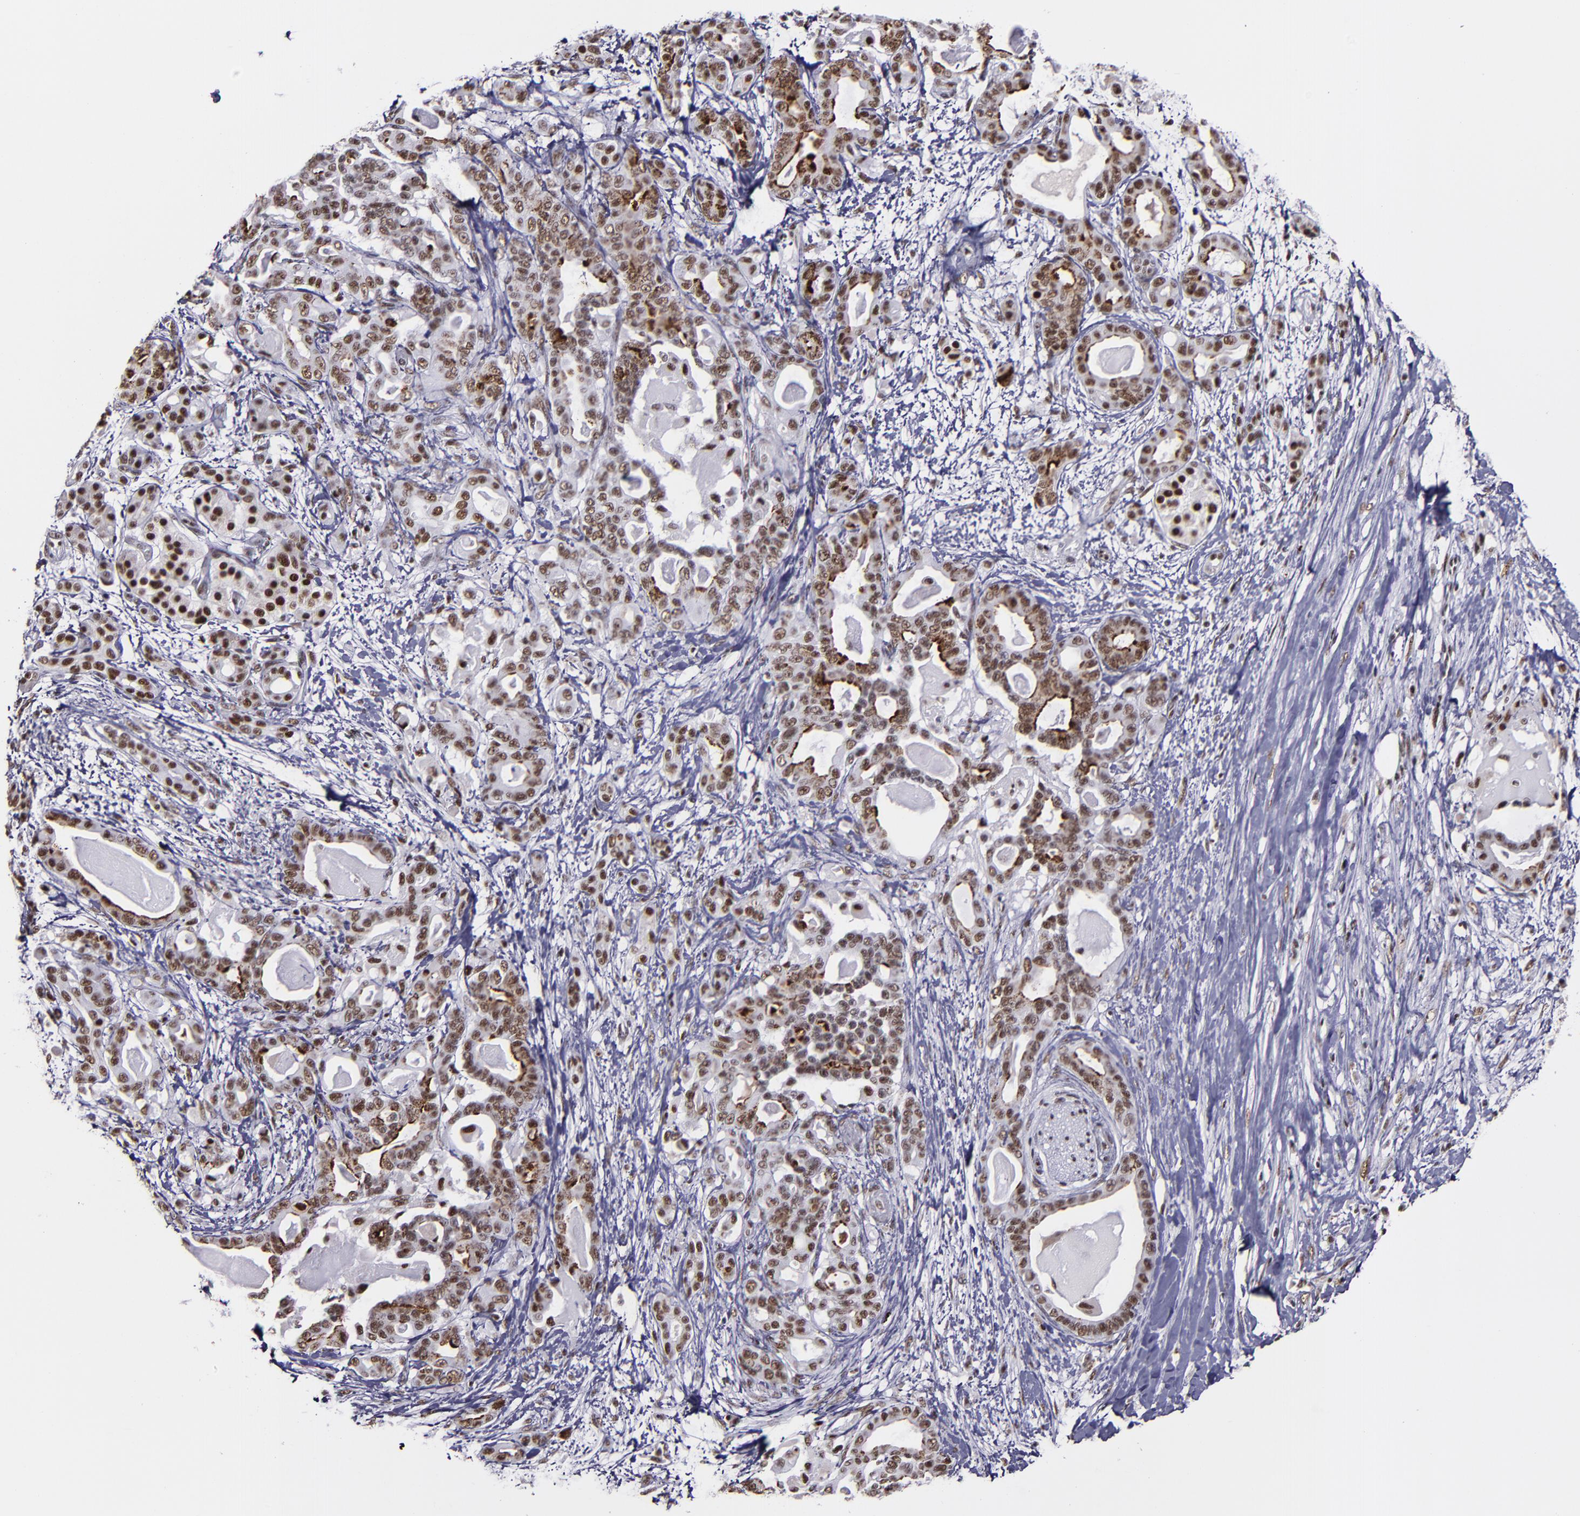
{"staining": {"intensity": "moderate", "quantity": ">75%", "location": "nuclear"}, "tissue": "pancreatic cancer", "cell_type": "Tumor cells", "image_type": "cancer", "snomed": [{"axis": "morphology", "description": "Adenocarcinoma, NOS"}, {"axis": "topography", "description": "Pancreas"}], "caption": "Brown immunohistochemical staining in pancreatic adenocarcinoma exhibits moderate nuclear staining in approximately >75% of tumor cells.", "gene": "PPP4R3A", "patient": {"sex": "male", "age": 63}}